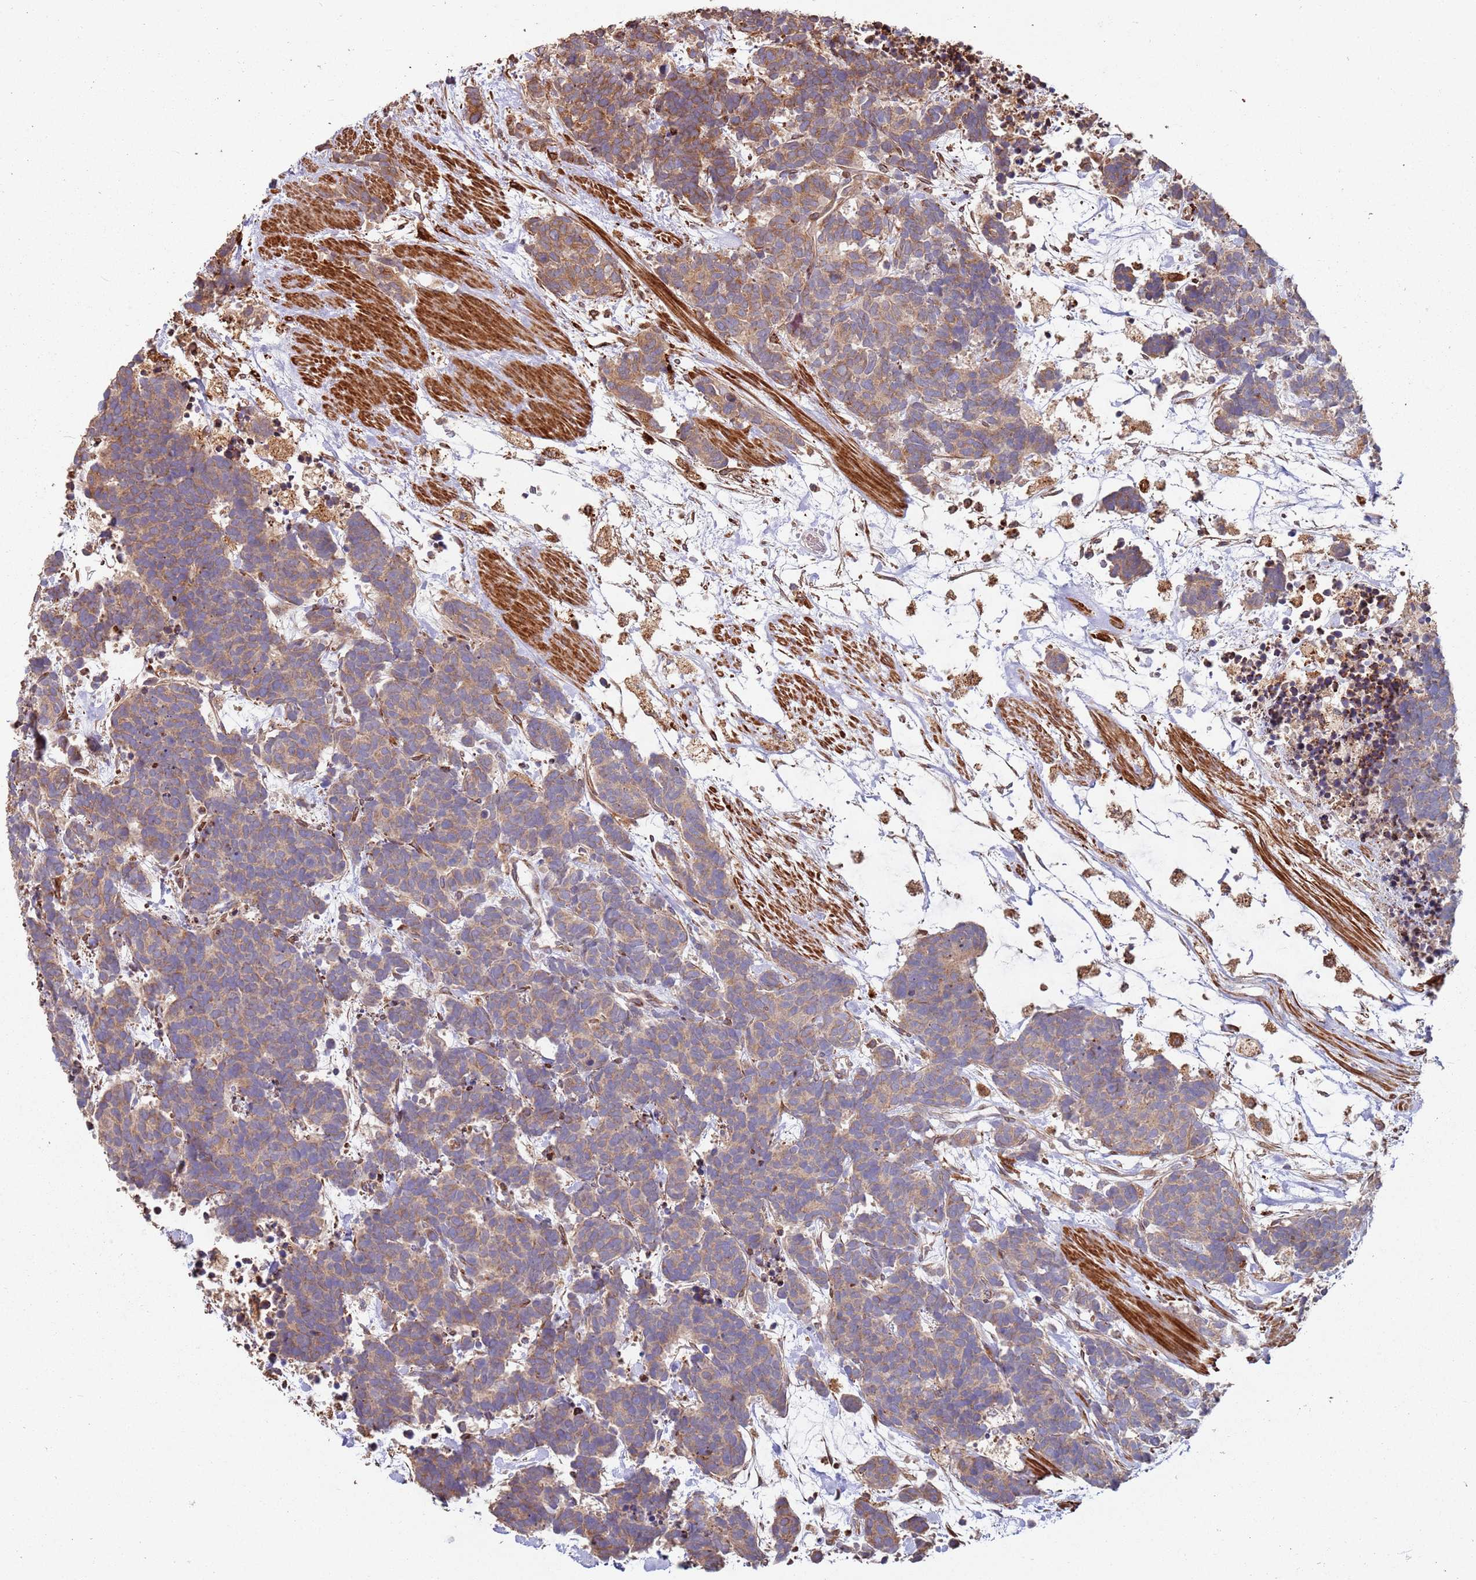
{"staining": {"intensity": "weak", "quantity": ">75%", "location": "cytoplasmic/membranous"}, "tissue": "carcinoid", "cell_type": "Tumor cells", "image_type": "cancer", "snomed": [{"axis": "morphology", "description": "Carcinoma, NOS"}, {"axis": "morphology", "description": "Carcinoid, malignant, NOS"}, {"axis": "topography", "description": "Prostate"}], "caption": "Immunohistochemical staining of human carcinoid reveals weak cytoplasmic/membranous protein staining in approximately >75% of tumor cells. The staining was performed using DAB (3,3'-diaminobenzidine) to visualize the protein expression in brown, while the nuclei were stained in blue with hematoxylin (Magnification: 20x).", "gene": "LACC1", "patient": {"sex": "male", "age": 57}}